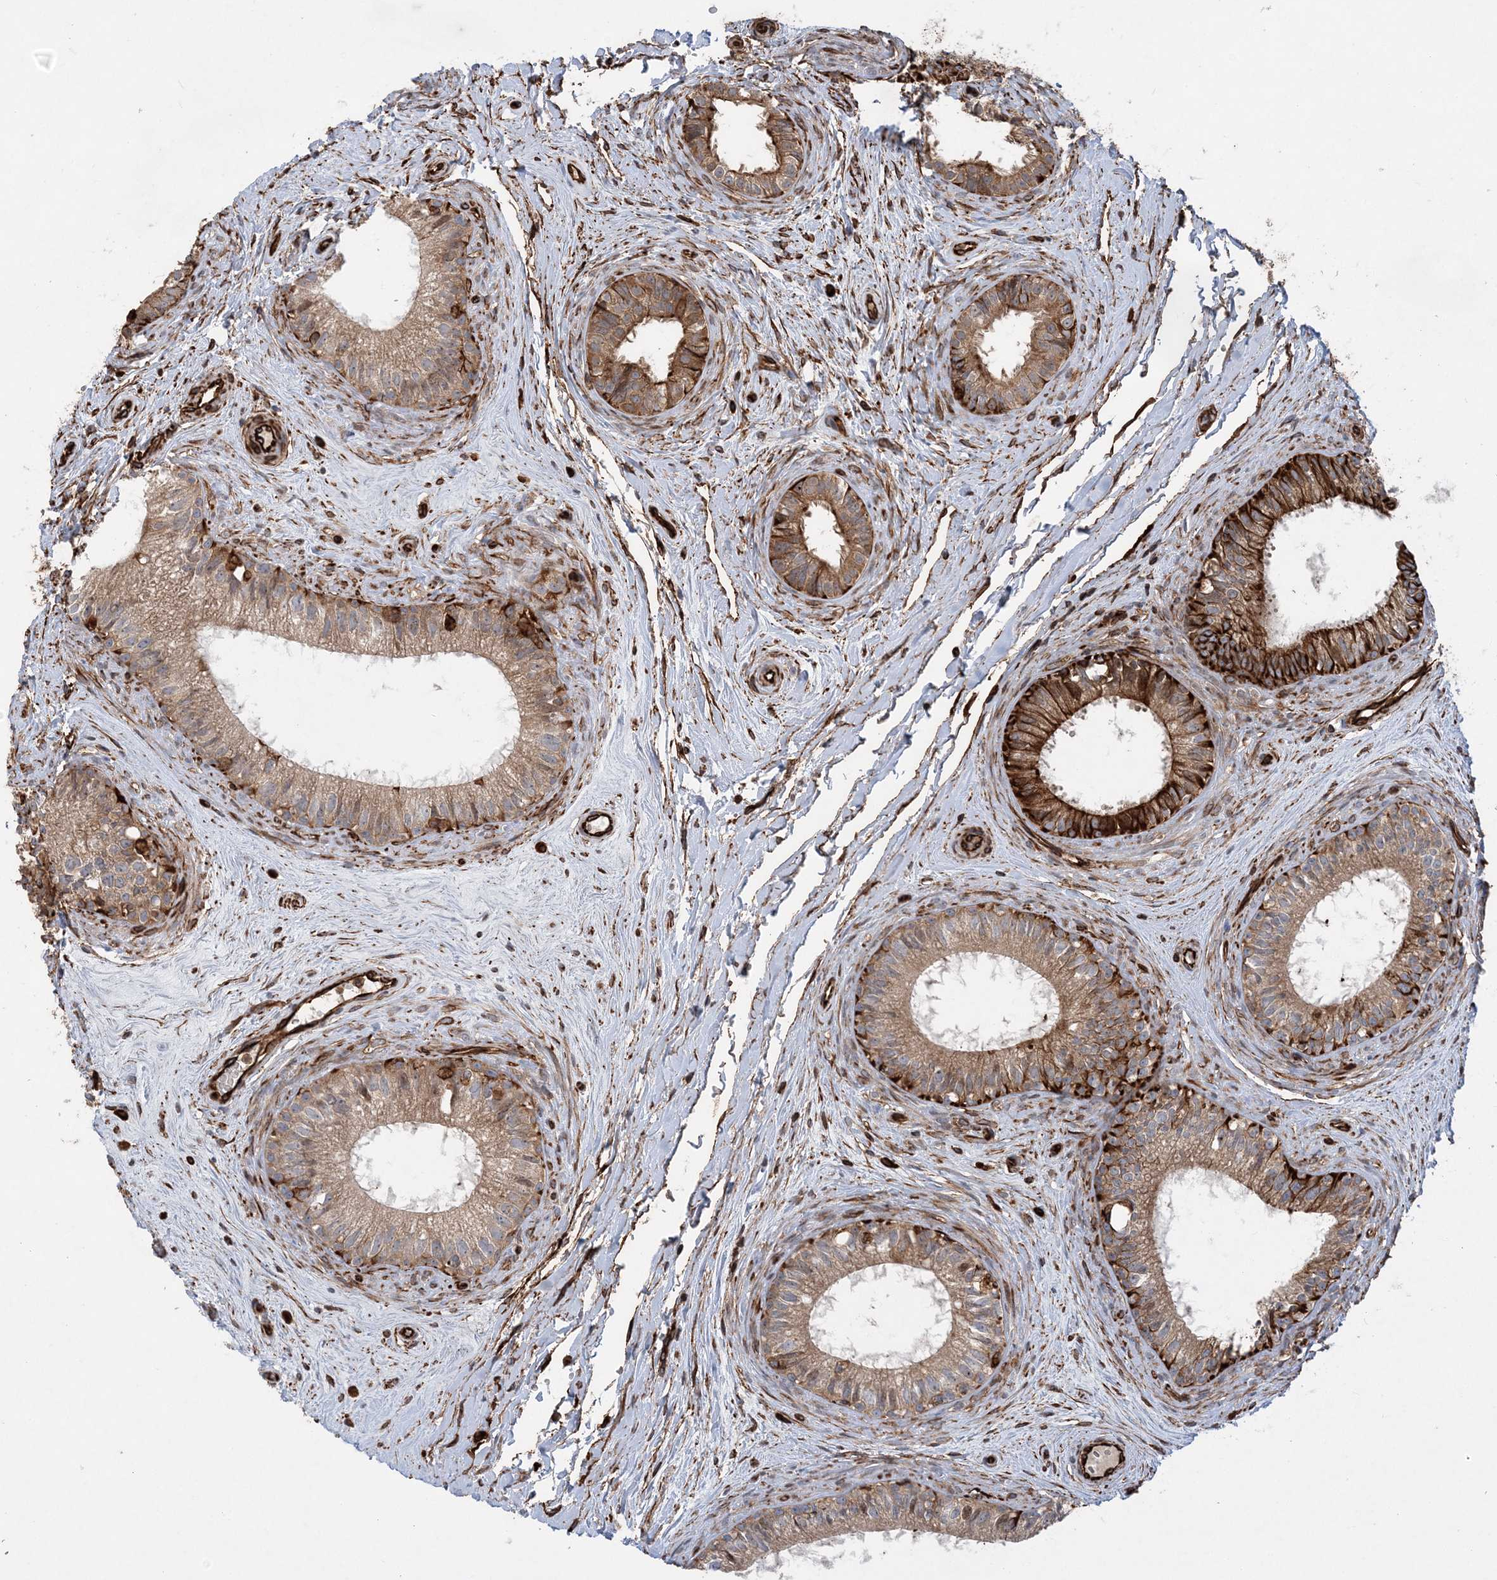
{"staining": {"intensity": "moderate", "quantity": ">75%", "location": "cytoplasmic/membranous"}, "tissue": "epididymis", "cell_type": "Glandular cells", "image_type": "normal", "snomed": [{"axis": "morphology", "description": "Normal tissue, NOS"}, {"axis": "topography", "description": "Epididymis"}], "caption": "DAB immunohistochemical staining of benign epididymis shows moderate cytoplasmic/membranous protein expression in approximately >75% of glandular cells.", "gene": "FAM114A2", "patient": {"sex": "male", "age": 71}}